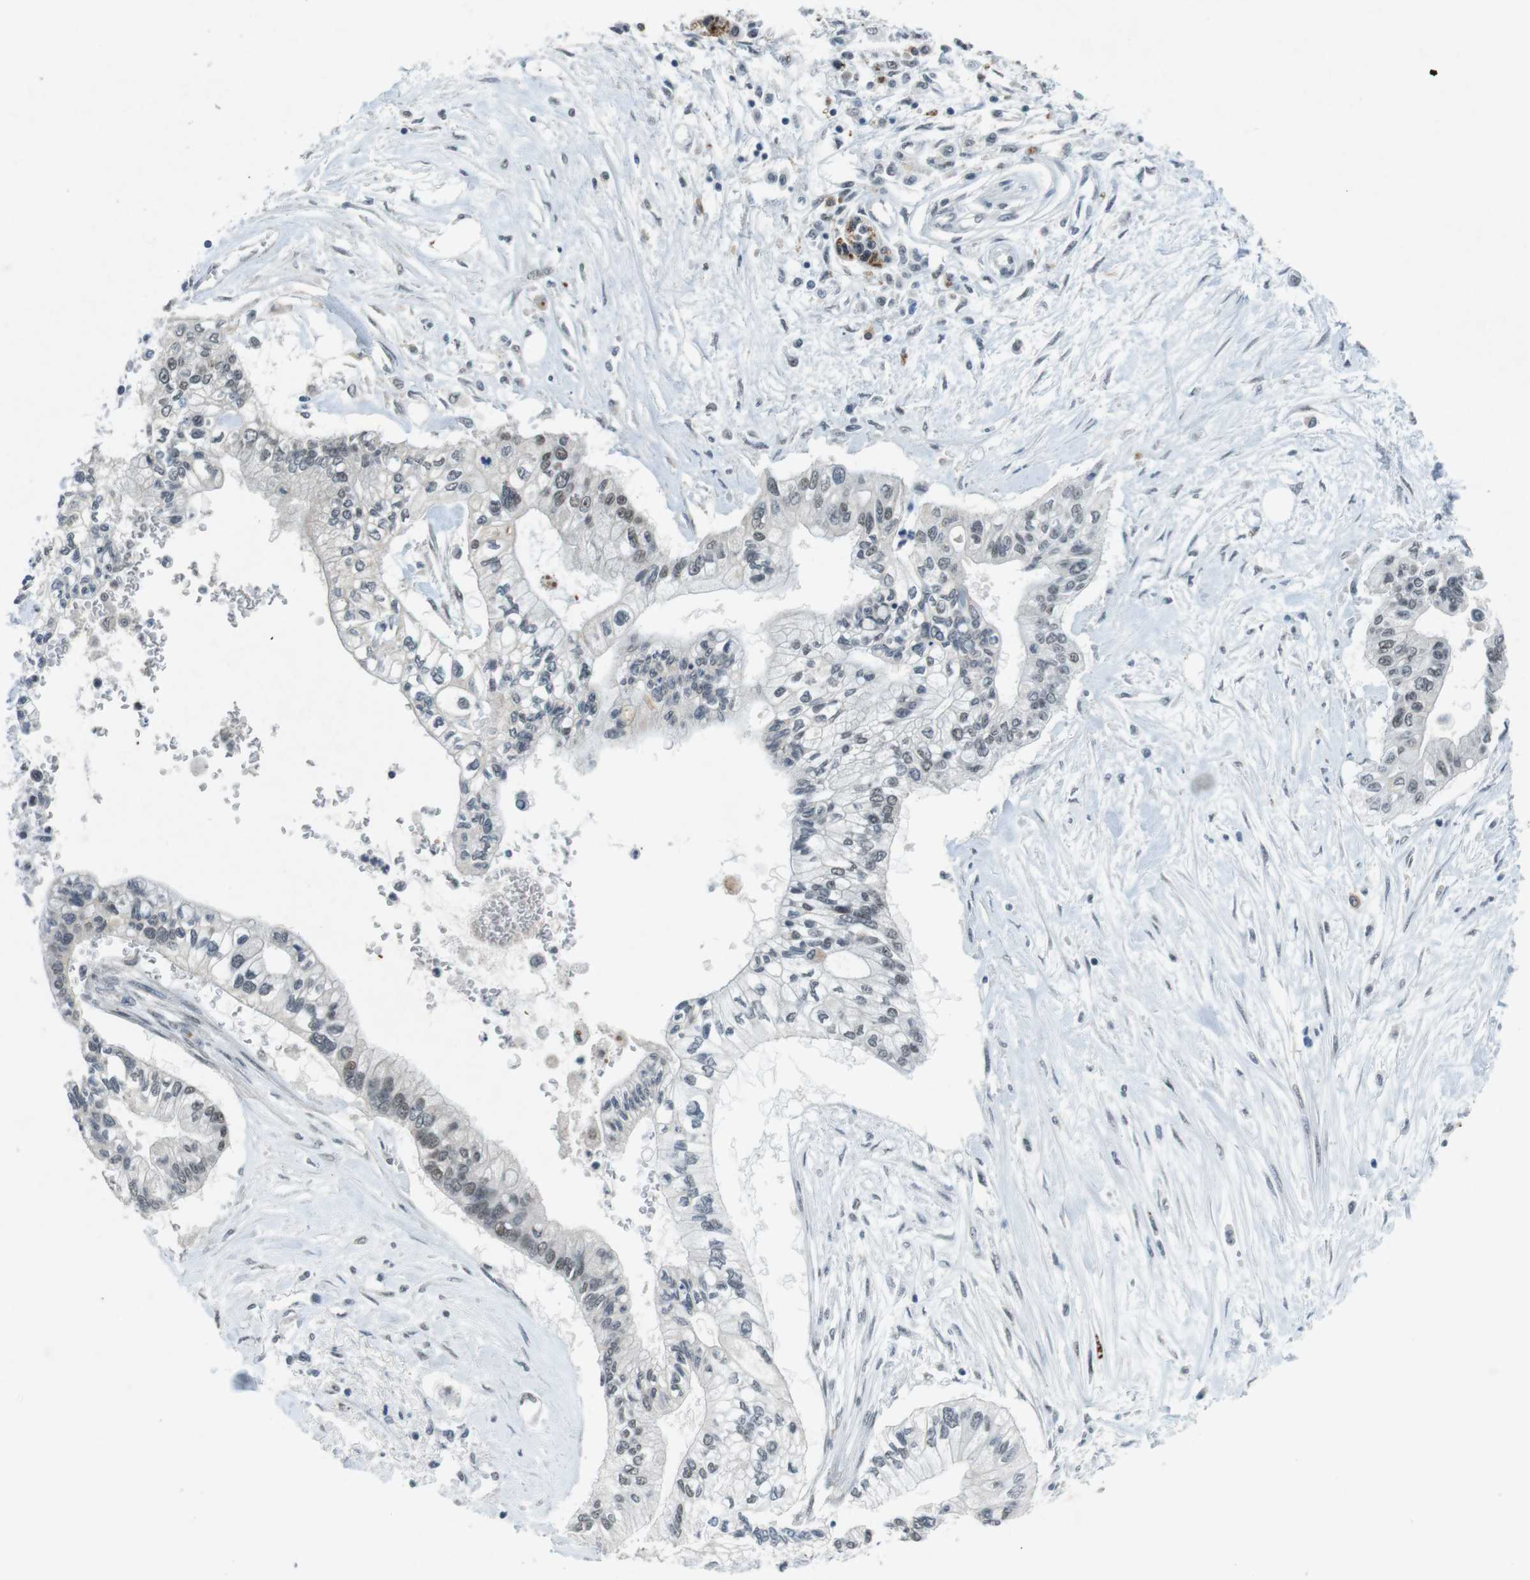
{"staining": {"intensity": "weak", "quantity": "<25%", "location": "nuclear"}, "tissue": "pancreatic cancer", "cell_type": "Tumor cells", "image_type": "cancer", "snomed": [{"axis": "morphology", "description": "Adenocarcinoma, NOS"}, {"axis": "topography", "description": "Pancreas"}], "caption": "Adenocarcinoma (pancreatic) was stained to show a protein in brown. There is no significant staining in tumor cells. The staining was performed using DAB (3,3'-diaminobenzidine) to visualize the protein expression in brown, while the nuclei were stained in blue with hematoxylin (Magnification: 20x).", "gene": "USP7", "patient": {"sex": "female", "age": 77}}